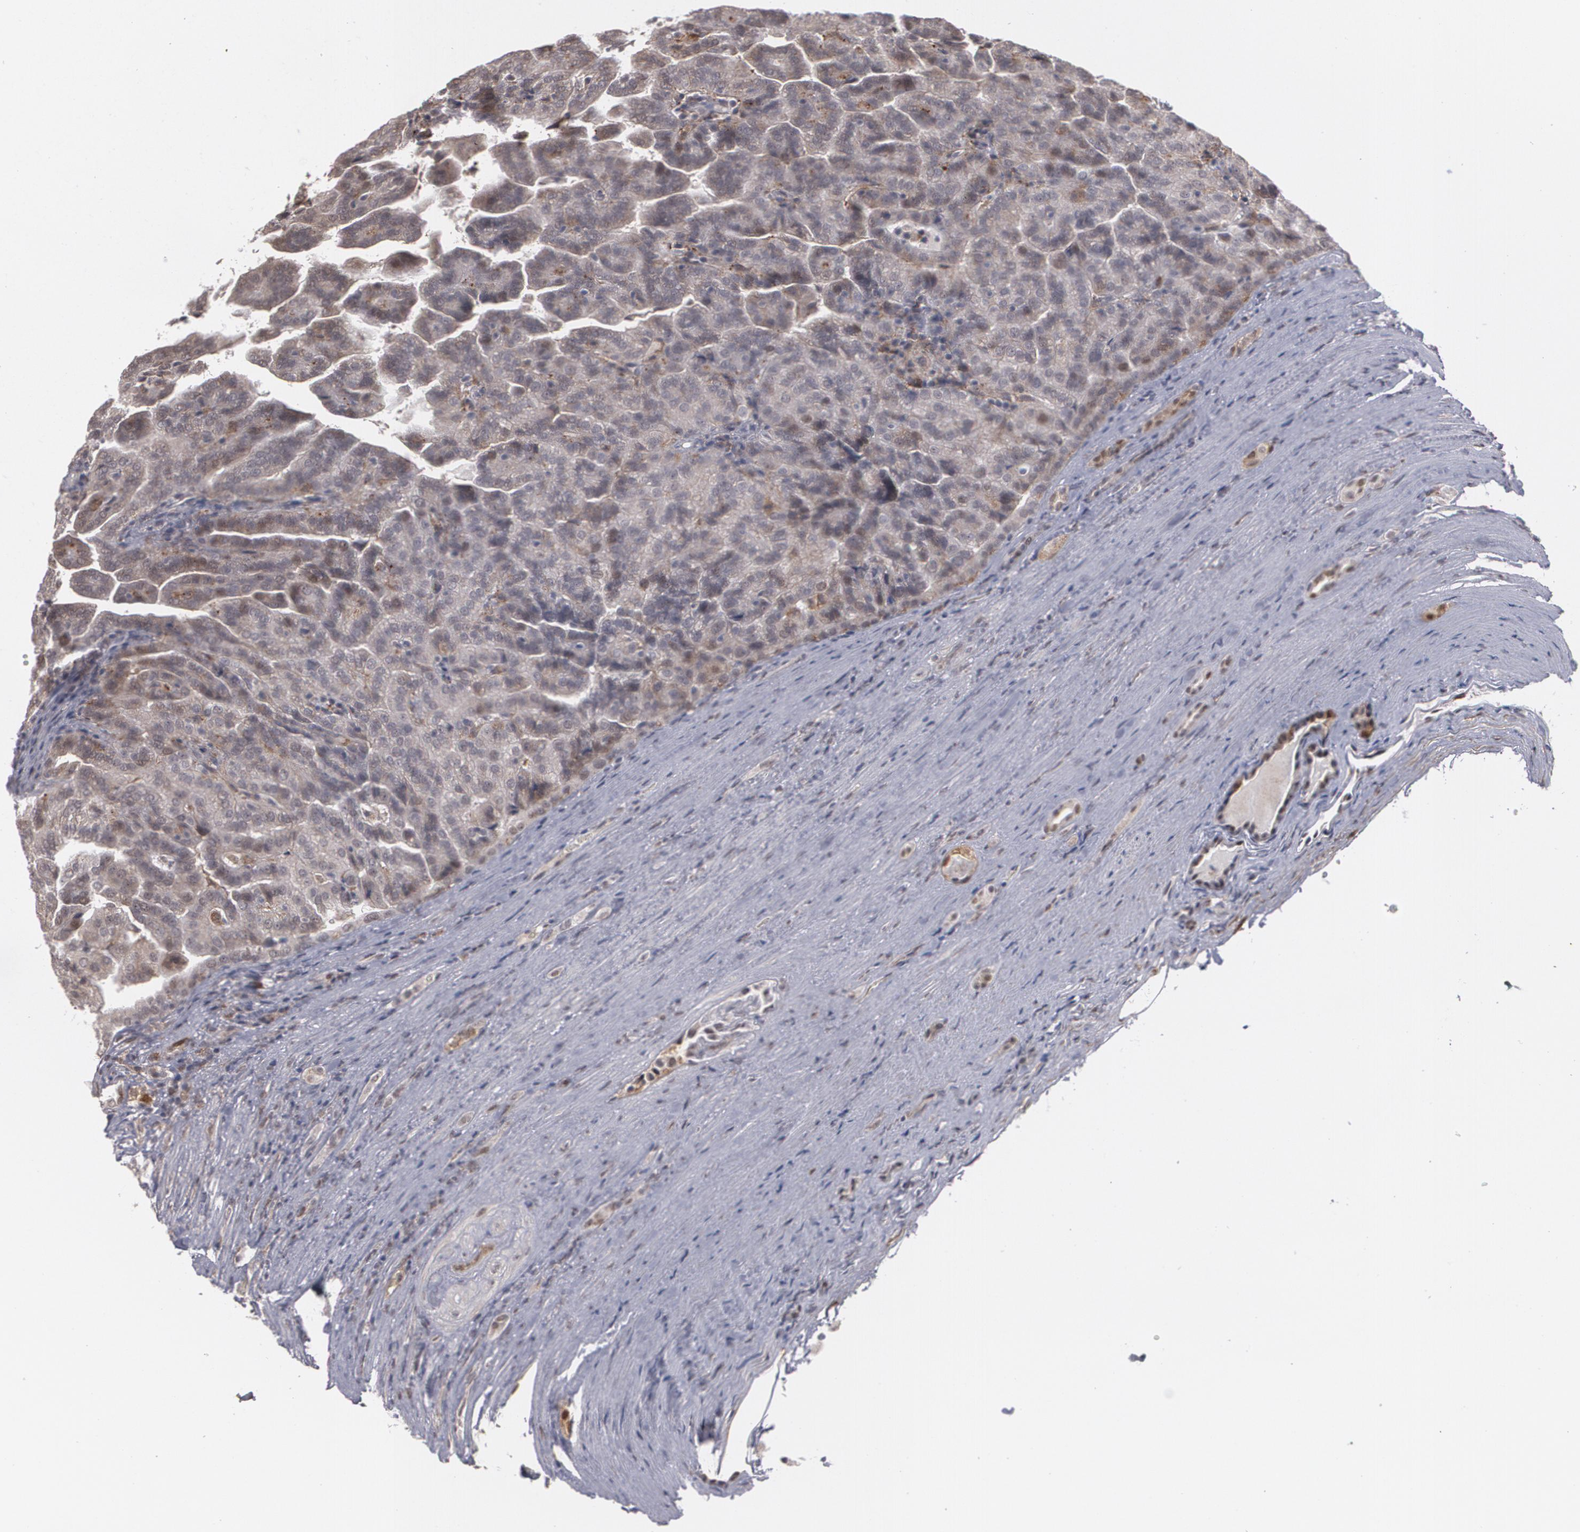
{"staining": {"intensity": "weak", "quantity": "<25%", "location": "nuclear"}, "tissue": "renal cancer", "cell_type": "Tumor cells", "image_type": "cancer", "snomed": [{"axis": "morphology", "description": "Adenocarcinoma, NOS"}, {"axis": "topography", "description": "Kidney"}], "caption": "High magnification brightfield microscopy of renal adenocarcinoma stained with DAB (3,3'-diaminobenzidine) (brown) and counterstained with hematoxylin (blue): tumor cells show no significant positivity. (DAB immunohistochemistry with hematoxylin counter stain).", "gene": "ZNF75A", "patient": {"sex": "male", "age": 61}}